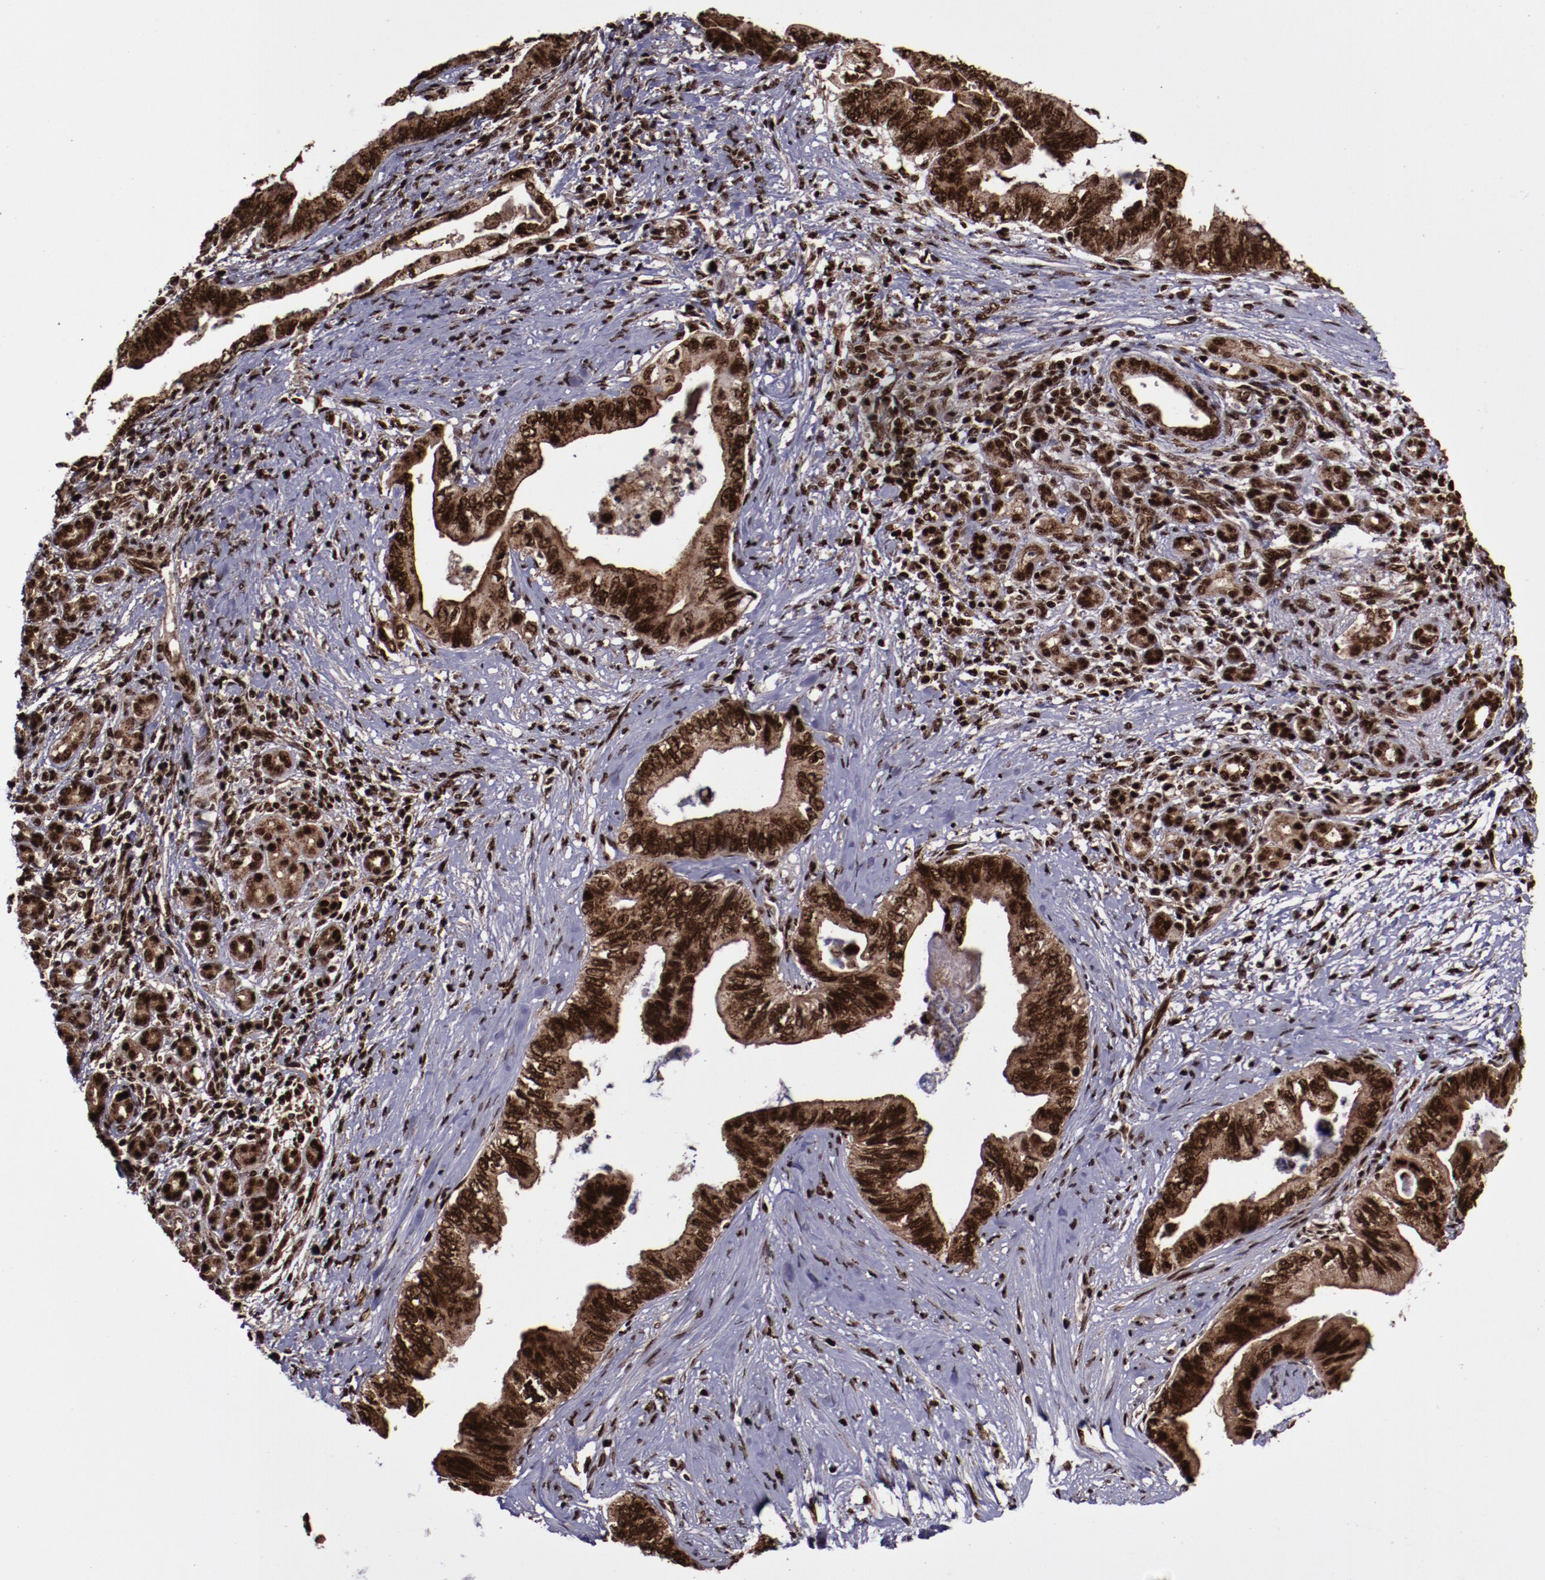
{"staining": {"intensity": "moderate", "quantity": ">75%", "location": "cytoplasmic/membranous,nuclear"}, "tissue": "pancreatic cancer", "cell_type": "Tumor cells", "image_type": "cancer", "snomed": [{"axis": "morphology", "description": "Adenocarcinoma, NOS"}, {"axis": "topography", "description": "Pancreas"}], "caption": "A micrograph of pancreatic cancer stained for a protein shows moderate cytoplasmic/membranous and nuclear brown staining in tumor cells. (Brightfield microscopy of DAB IHC at high magnification).", "gene": "SNW1", "patient": {"sex": "female", "age": 66}}